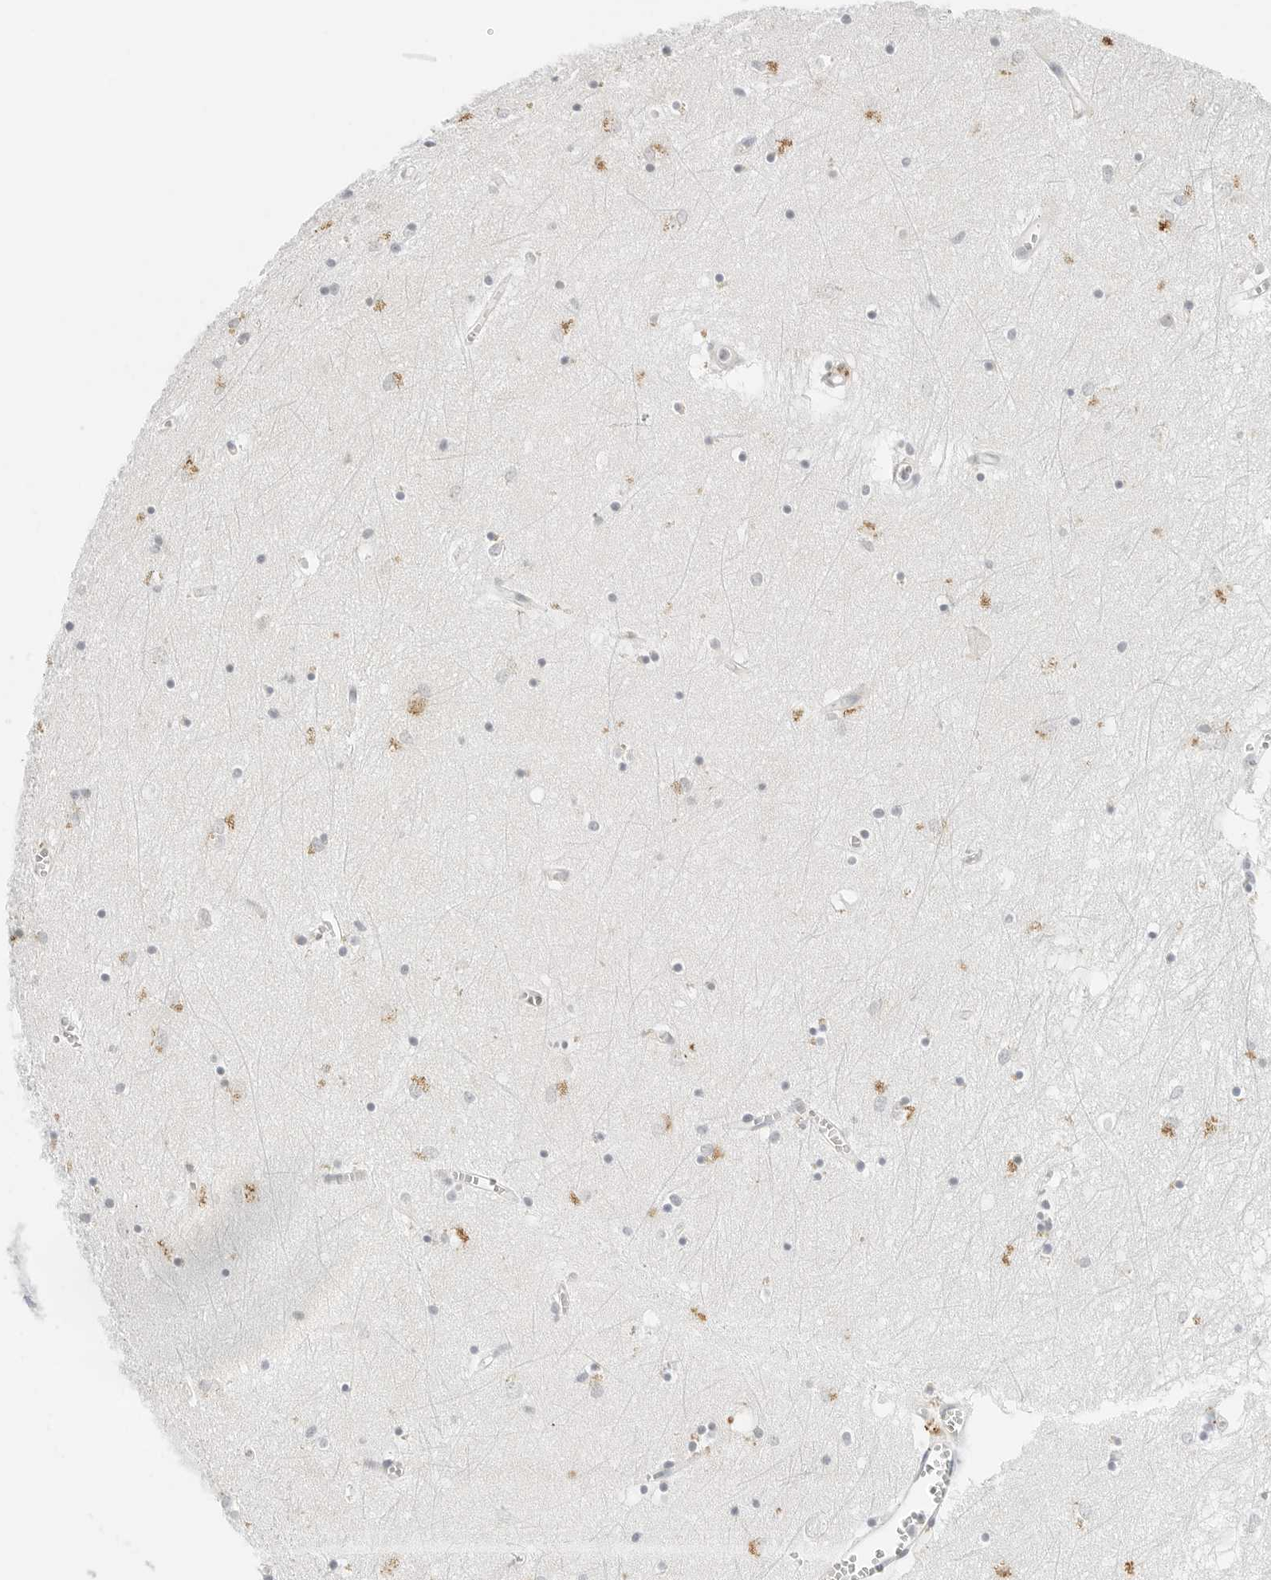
{"staining": {"intensity": "weak", "quantity": "<25%", "location": "cytoplasmic/membranous"}, "tissue": "hippocampus", "cell_type": "Glial cells", "image_type": "normal", "snomed": [{"axis": "morphology", "description": "Normal tissue, NOS"}, {"axis": "topography", "description": "Hippocampus"}], "caption": "This is a photomicrograph of immunohistochemistry staining of normal hippocampus, which shows no staining in glial cells.", "gene": "NEO1", "patient": {"sex": "male", "age": 70}}